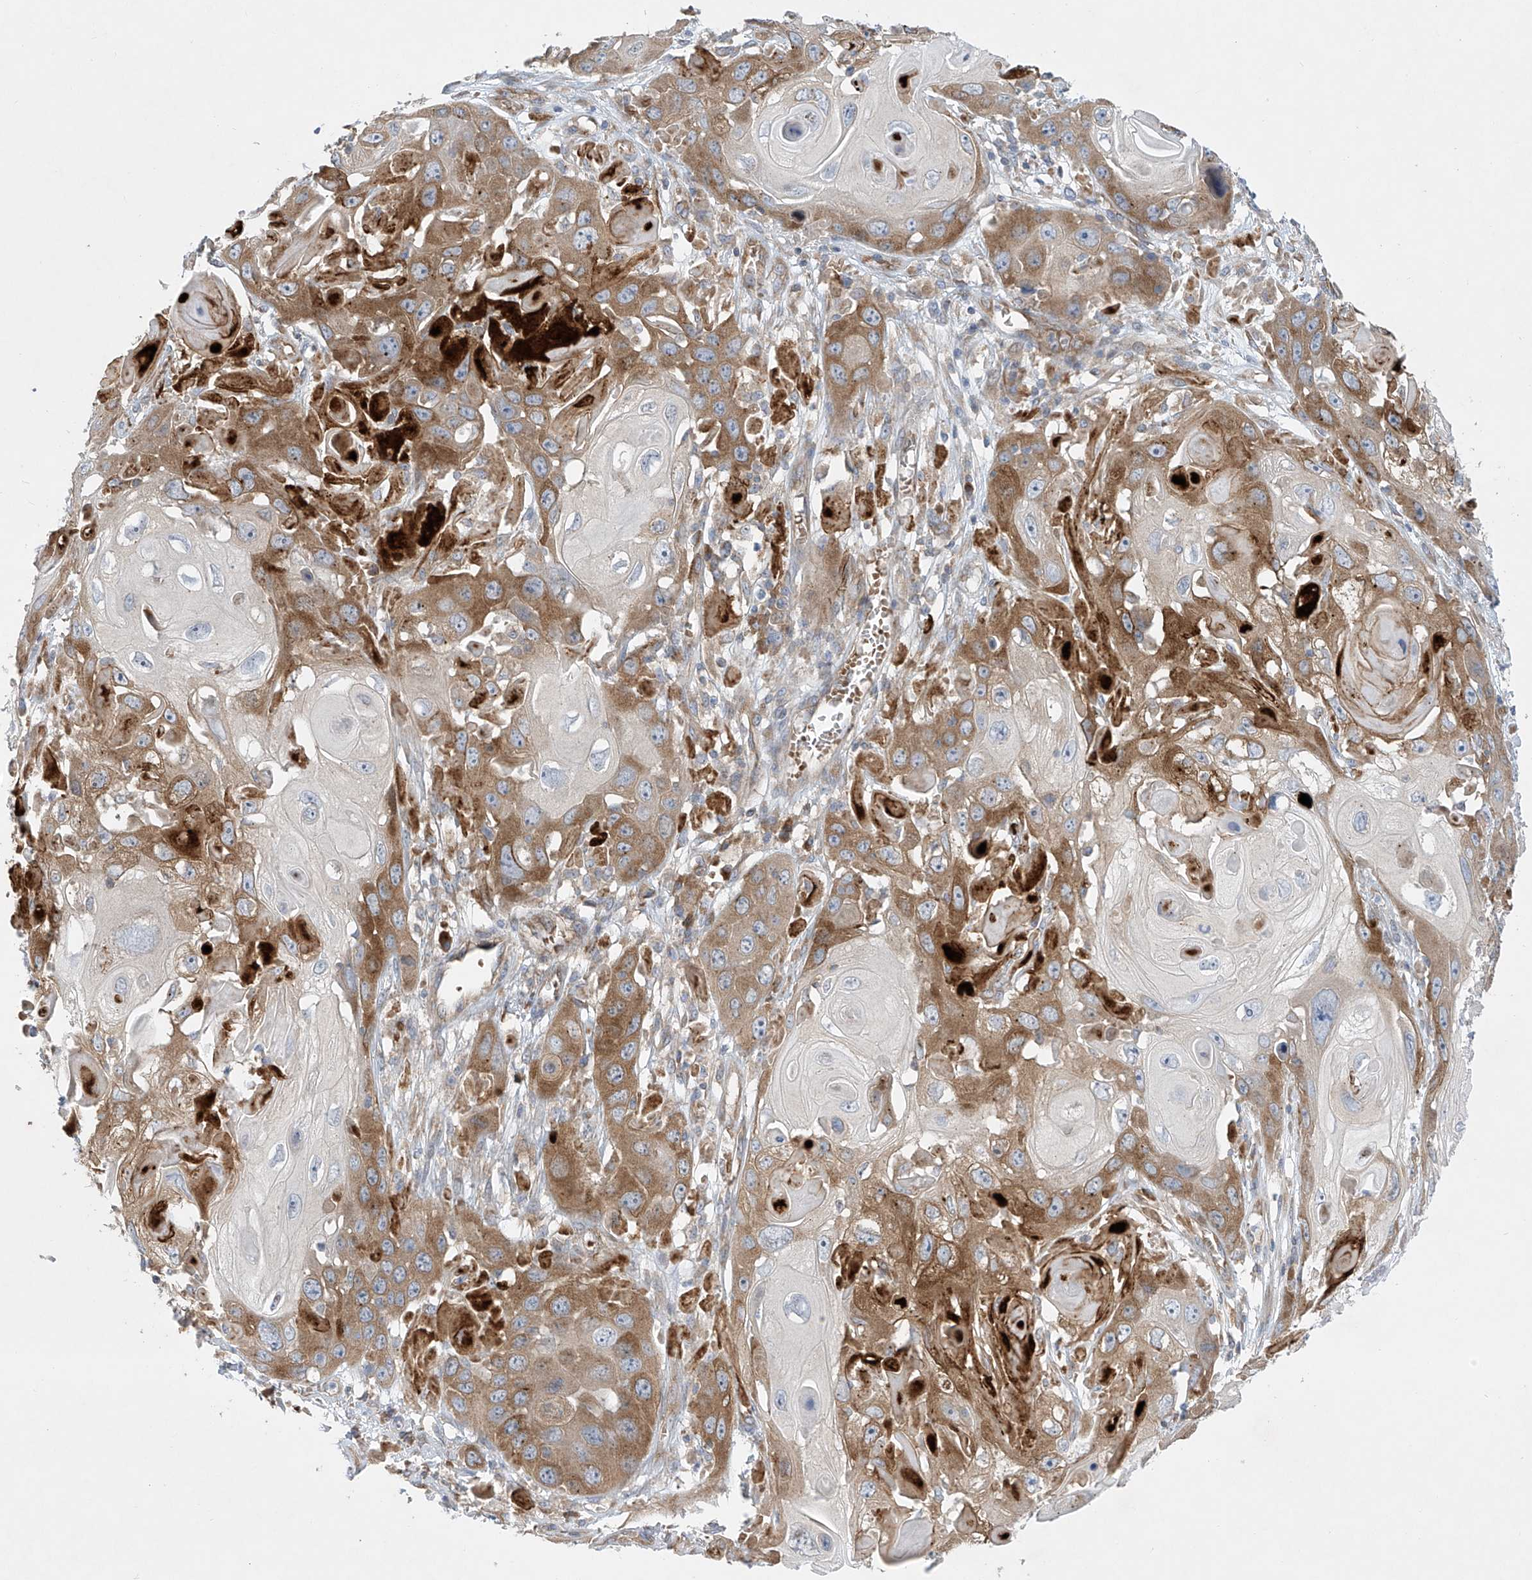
{"staining": {"intensity": "moderate", "quantity": ">75%", "location": "cytoplasmic/membranous"}, "tissue": "skin cancer", "cell_type": "Tumor cells", "image_type": "cancer", "snomed": [{"axis": "morphology", "description": "Squamous cell carcinoma, NOS"}, {"axis": "topography", "description": "Skin"}], "caption": "This is a photomicrograph of immunohistochemistry staining of skin cancer (squamous cell carcinoma), which shows moderate staining in the cytoplasmic/membranous of tumor cells.", "gene": "TJAP1", "patient": {"sex": "male", "age": 55}}